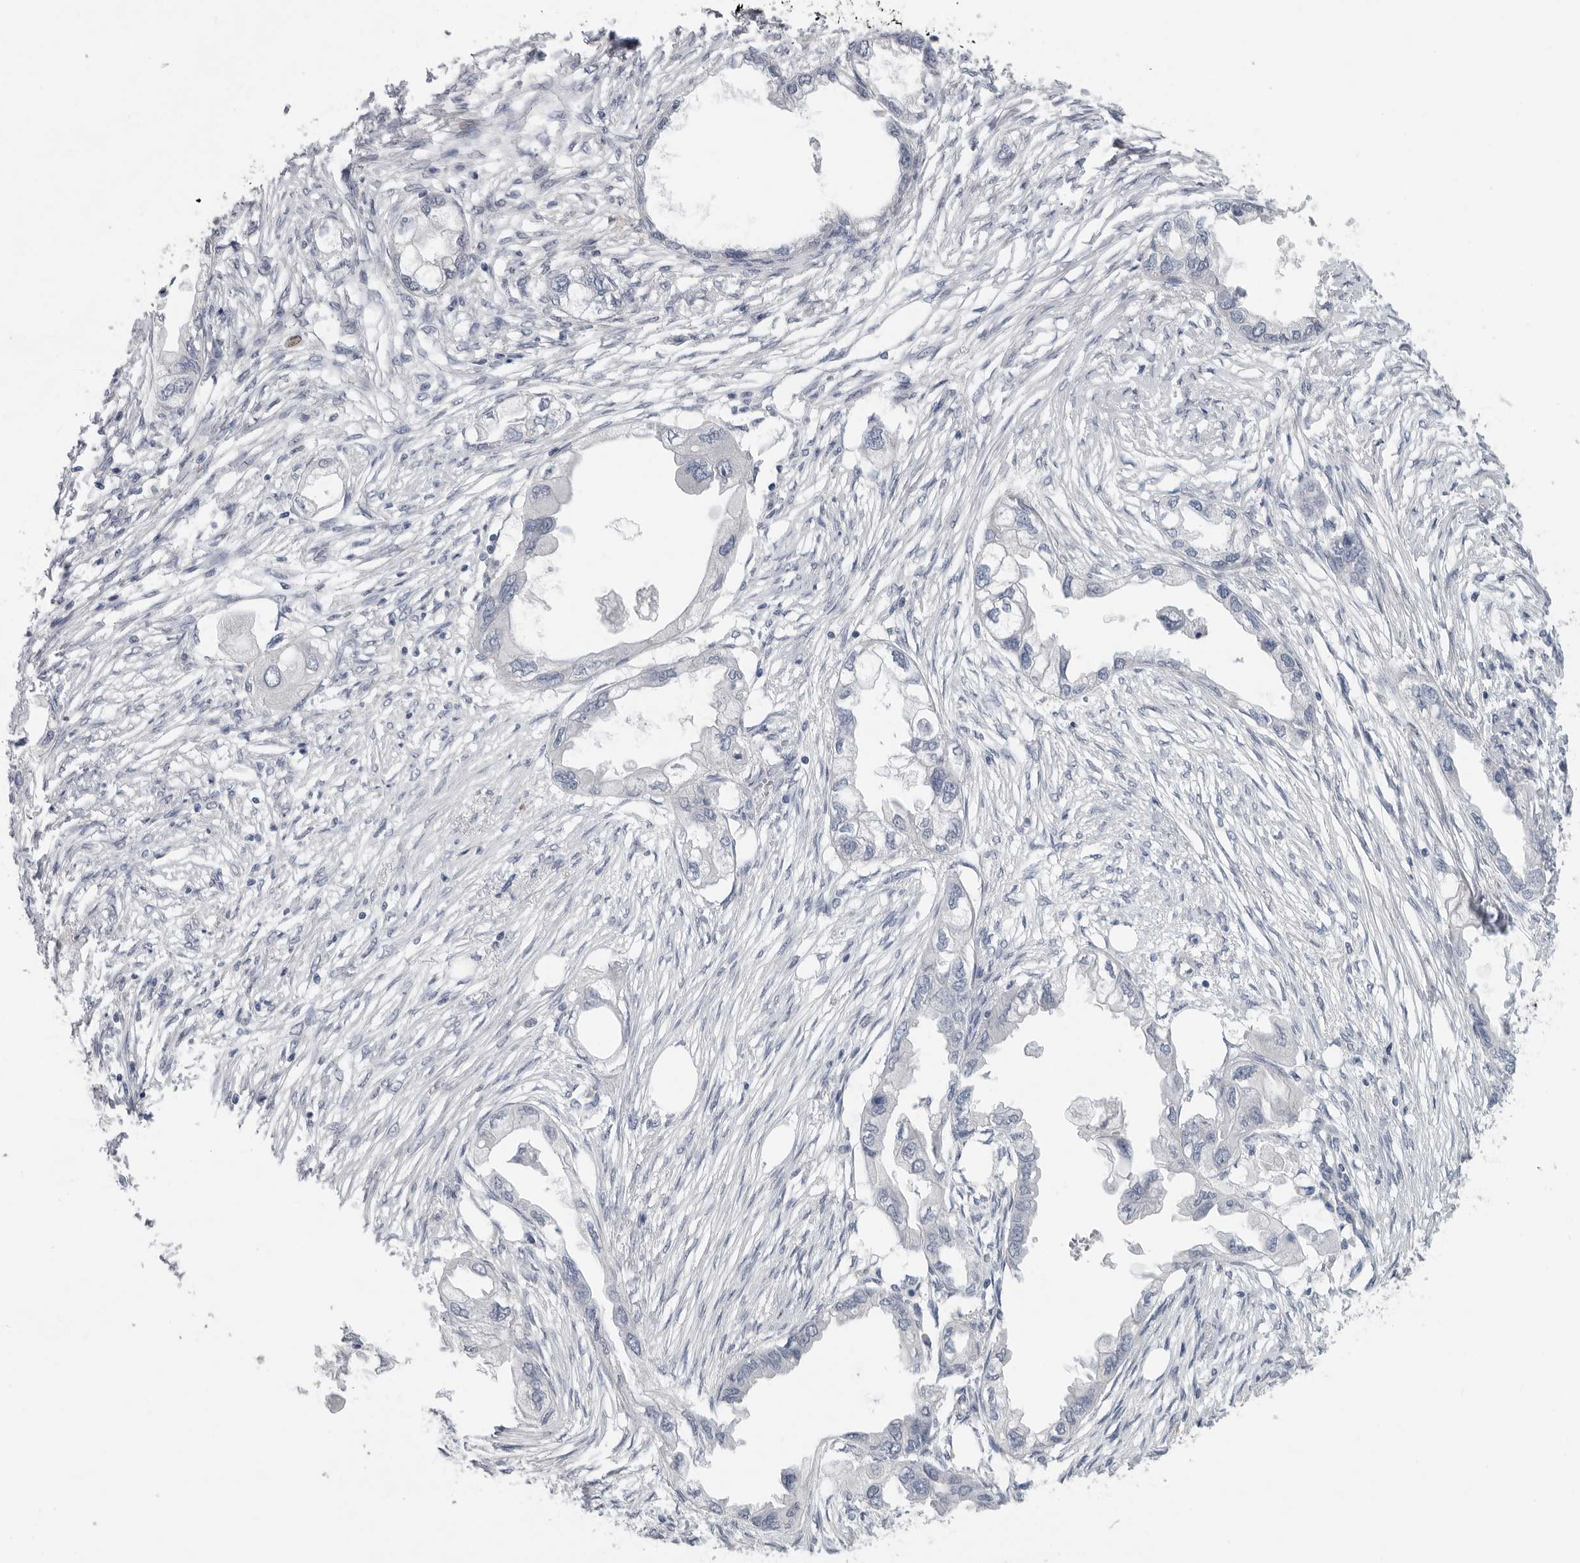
{"staining": {"intensity": "negative", "quantity": "none", "location": "none"}, "tissue": "endometrial cancer", "cell_type": "Tumor cells", "image_type": "cancer", "snomed": [{"axis": "morphology", "description": "Adenocarcinoma, NOS"}, {"axis": "morphology", "description": "Adenocarcinoma, metastatic, NOS"}, {"axis": "topography", "description": "Adipose tissue"}, {"axis": "topography", "description": "Endometrium"}], "caption": "Tumor cells show no significant protein staining in endometrial metastatic adenocarcinoma.", "gene": "REG4", "patient": {"sex": "female", "age": 67}}